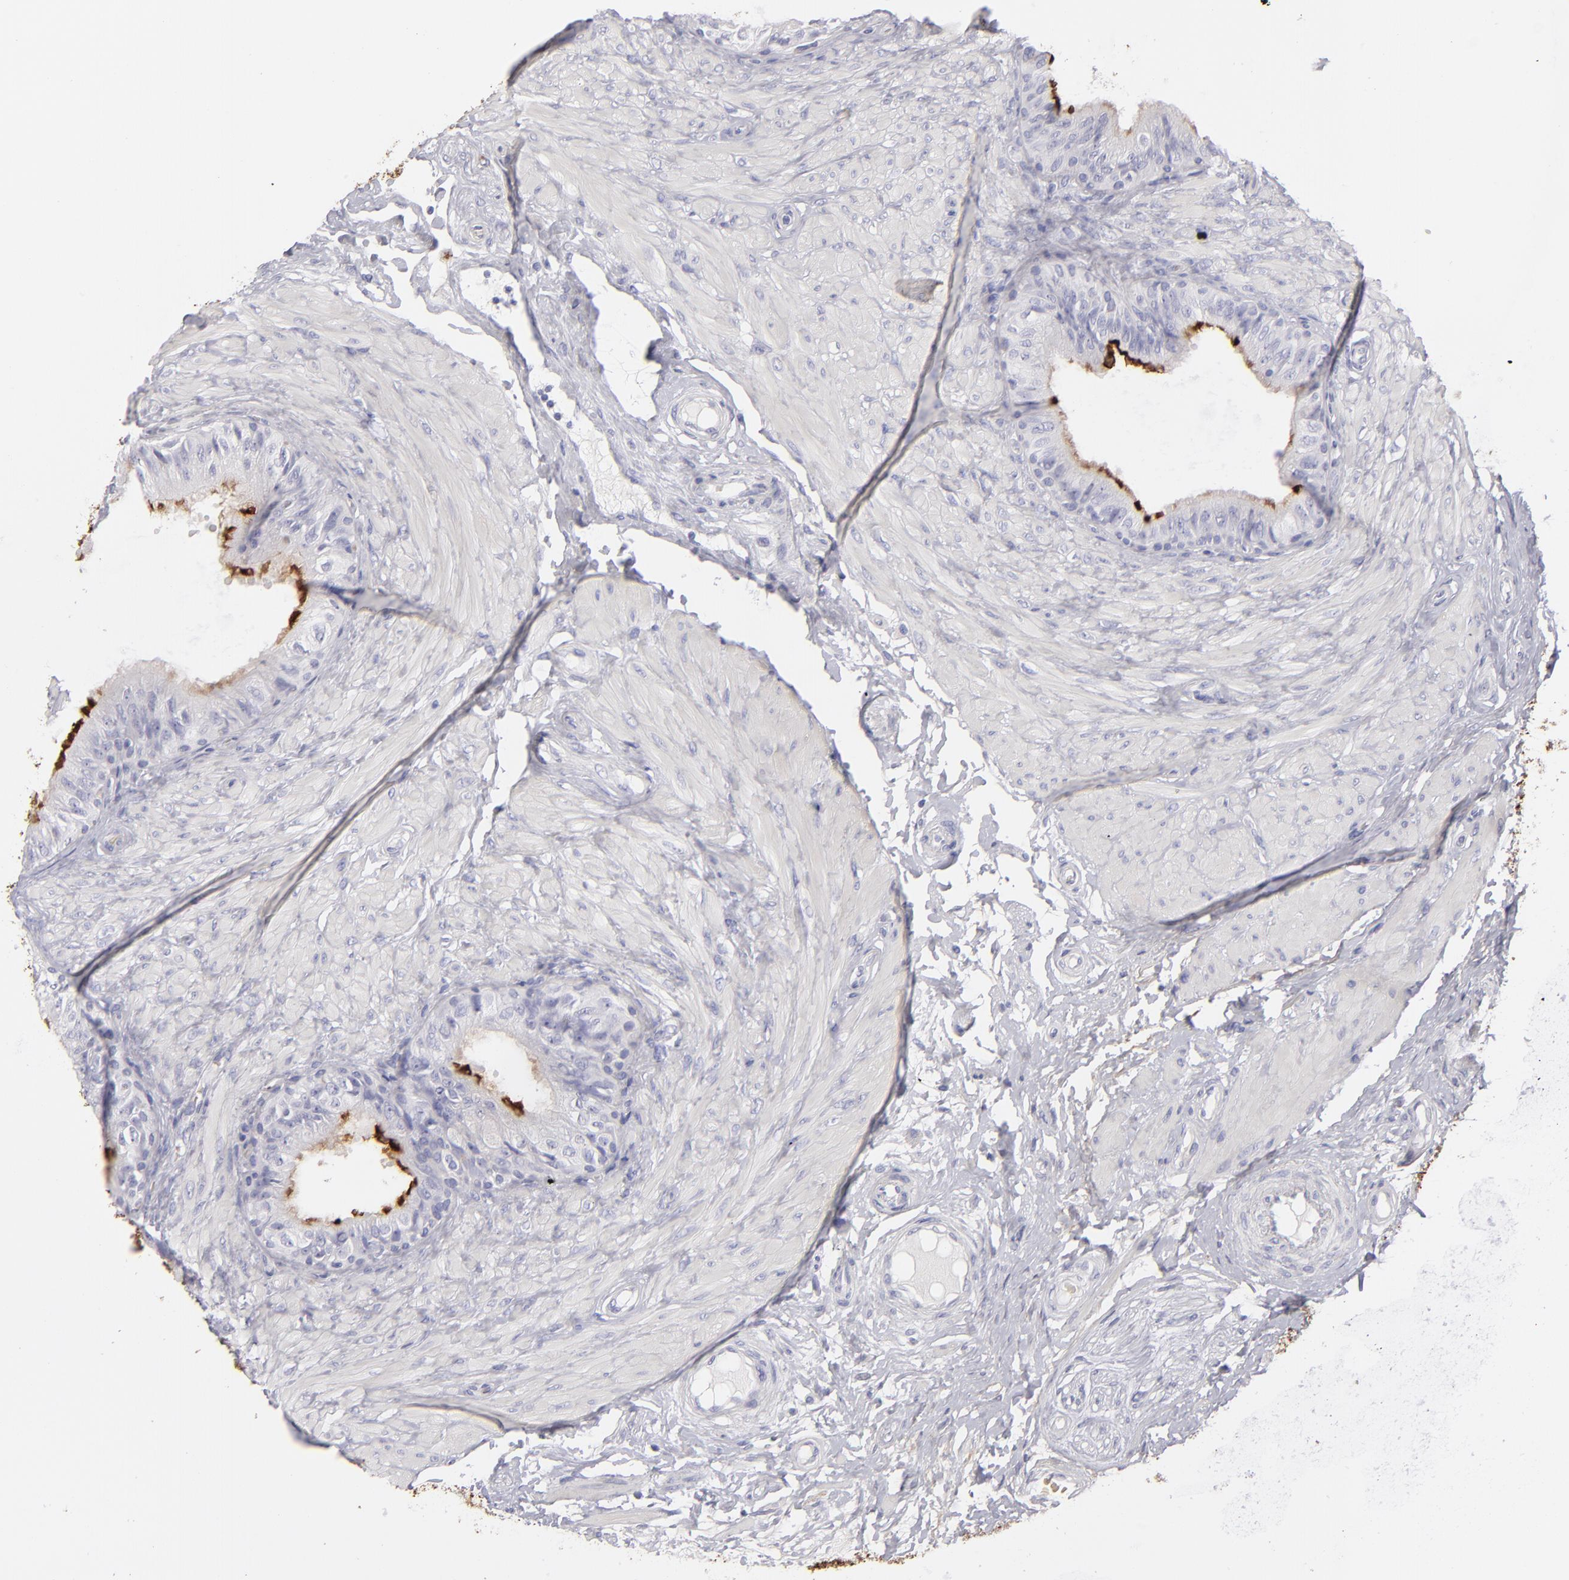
{"staining": {"intensity": "weak", "quantity": "<25%", "location": "cytoplasmic/membranous"}, "tissue": "epididymis", "cell_type": "Glandular cells", "image_type": "normal", "snomed": [{"axis": "morphology", "description": "Normal tissue, NOS"}, {"axis": "topography", "description": "Epididymis"}], "caption": "Immunohistochemical staining of unremarkable epididymis demonstrates no significant positivity in glandular cells.", "gene": "ANPEP", "patient": {"sex": "male", "age": 68}}